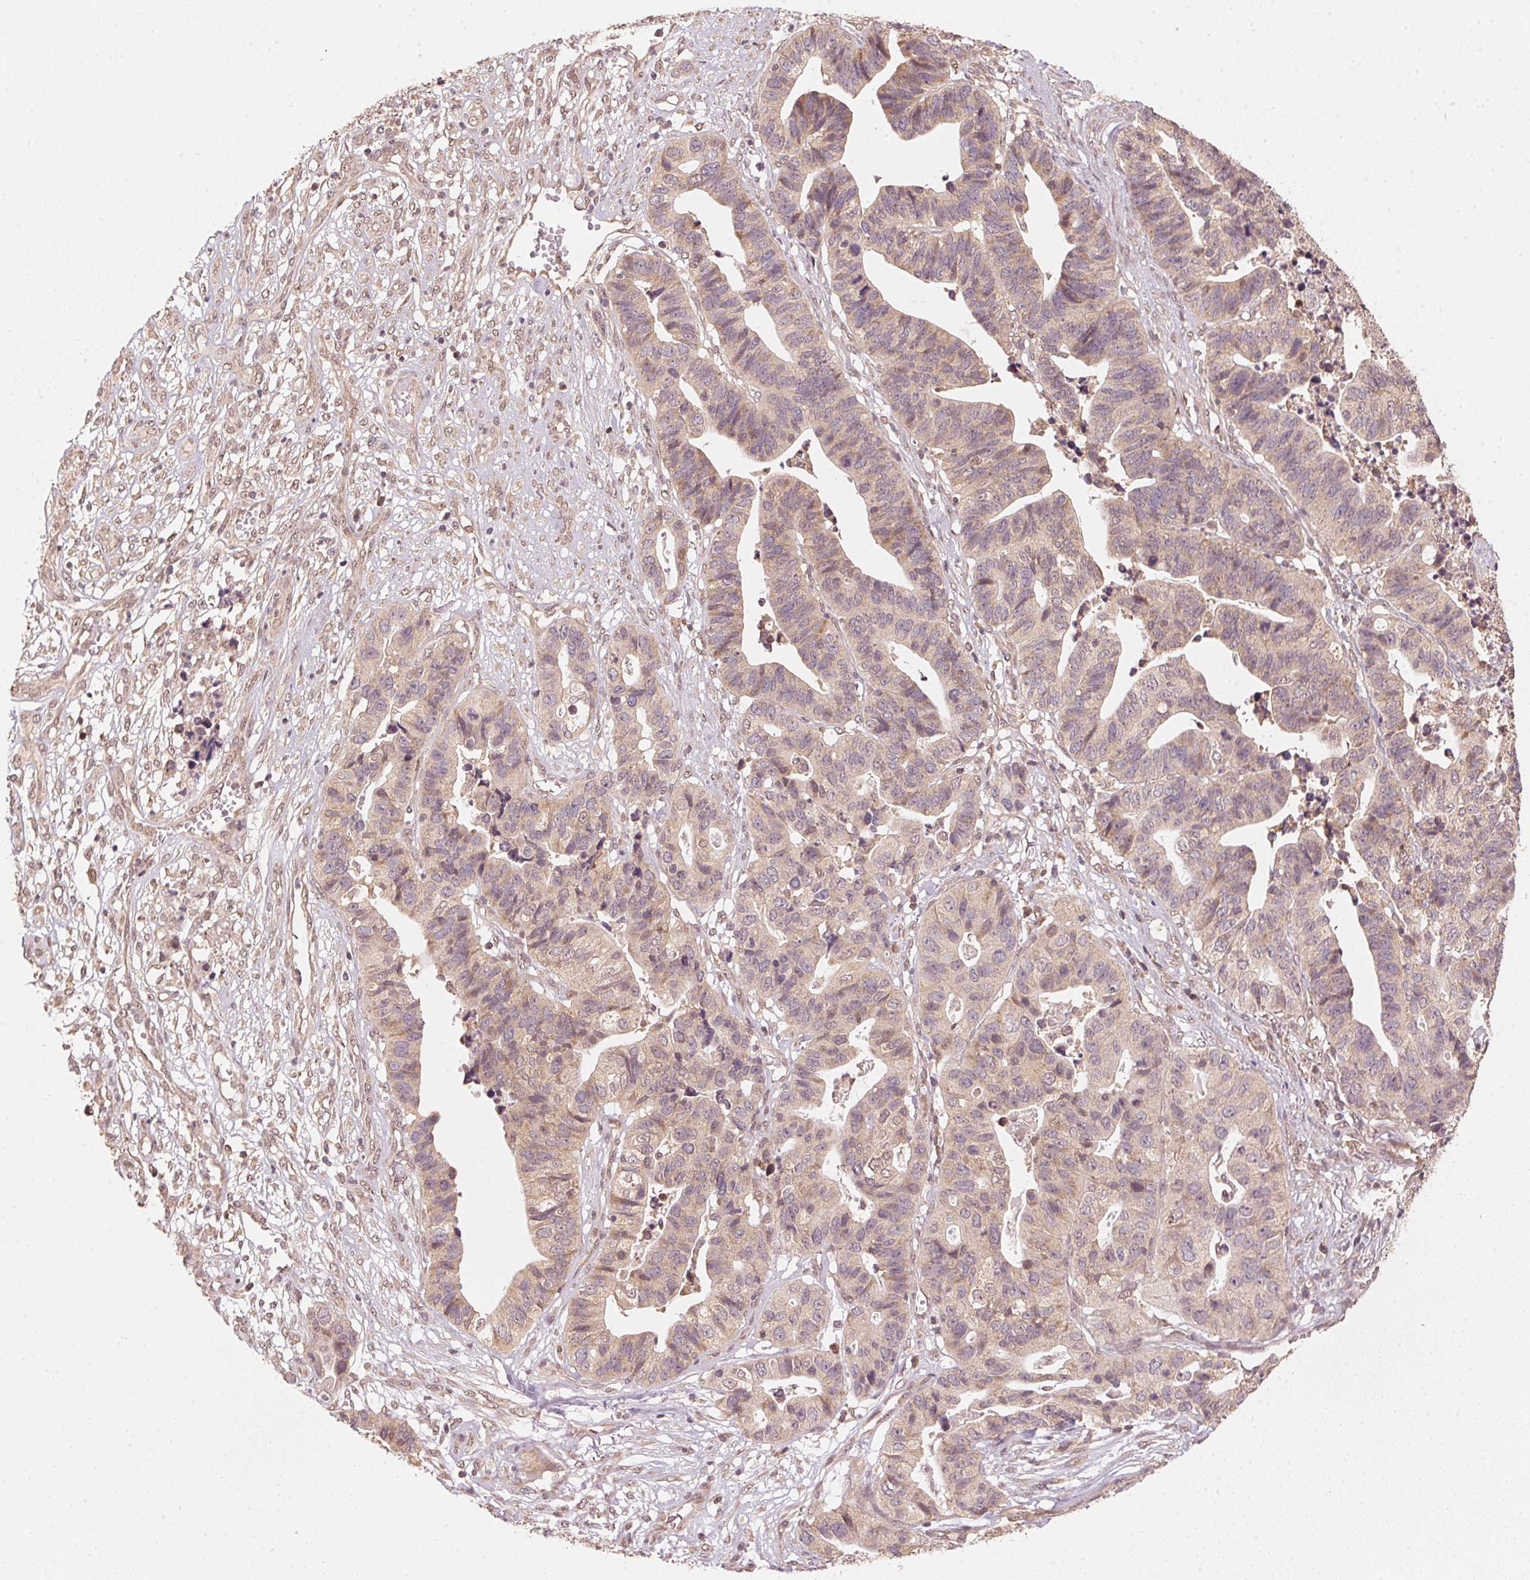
{"staining": {"intensity": "weak", "quantity": "25%-75%", "location": "cytoplasmic/membranous"}, "tissue": "stomach cancer", "cell_type": "Tumor cells", "image_type": "cancer", "snomed": [{"axis": "morphology", "description": "Adenocarcinoma, NOS"}, {"axis": "topography", "description": "Stomach, upper"}], "caption": "IHC image of human stomach adenocarcinoma stained for a protein (brown), which displays low levels of weak cytoplasmic/membranous positivity in about 25%-75% of tumor cells.", "gene": "C2orf73", "patient": {"sex": "female", "age": 67}}